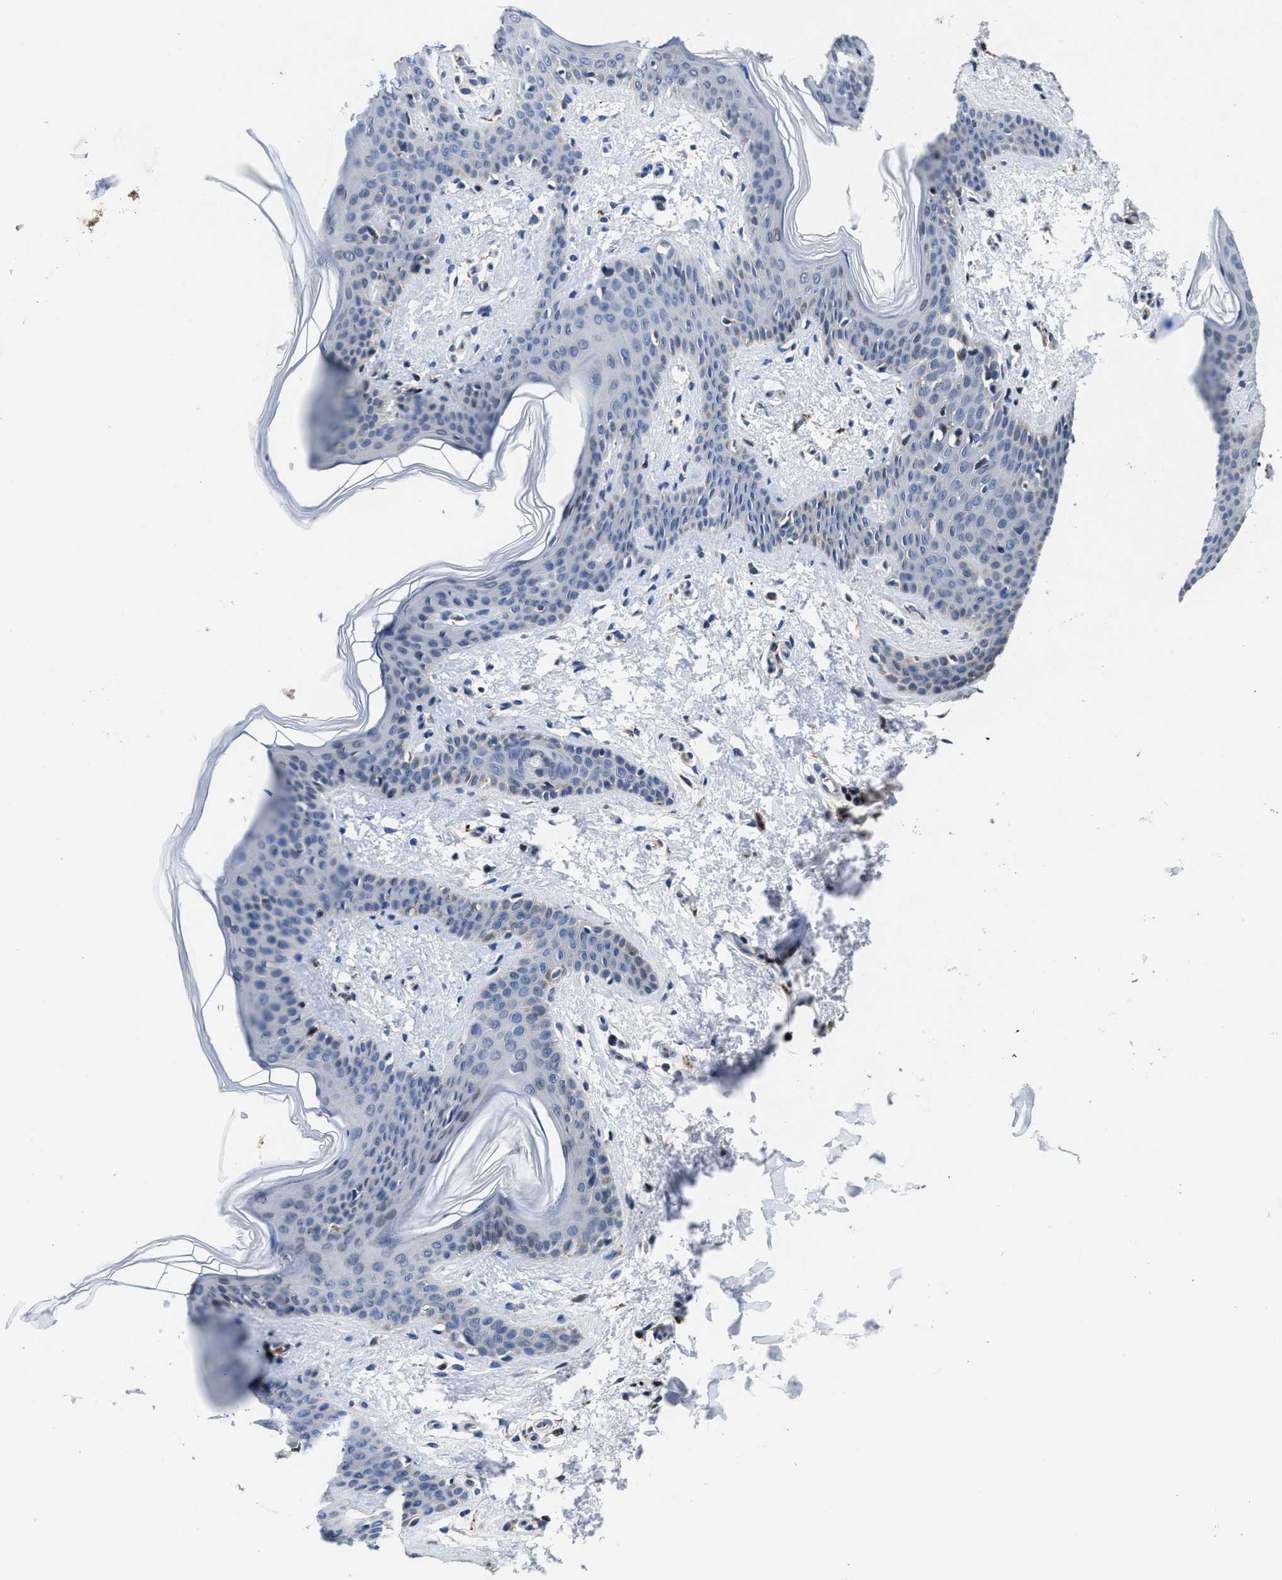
{"staining": {"intensity": "negative", "quantity": "none", "location": "none"}, "tissue": "skin", "cell_type": "Fibroblasts", "image_type": "normal", "snomed": [{"axis": "morphology", "description": "Normal tissue, NOS"}, {"axis": "topography", "description": "Skin"}], "caption": "Immunohistochemistry (IHC) histopathology image of normal skin: human skin stained with DAB (3,3'-diaminobenzidine) exhibits no significant protein staining in fibroblasts.", "gene": "CACNA1D", "patient": {"sex": "female", "age": 17}}